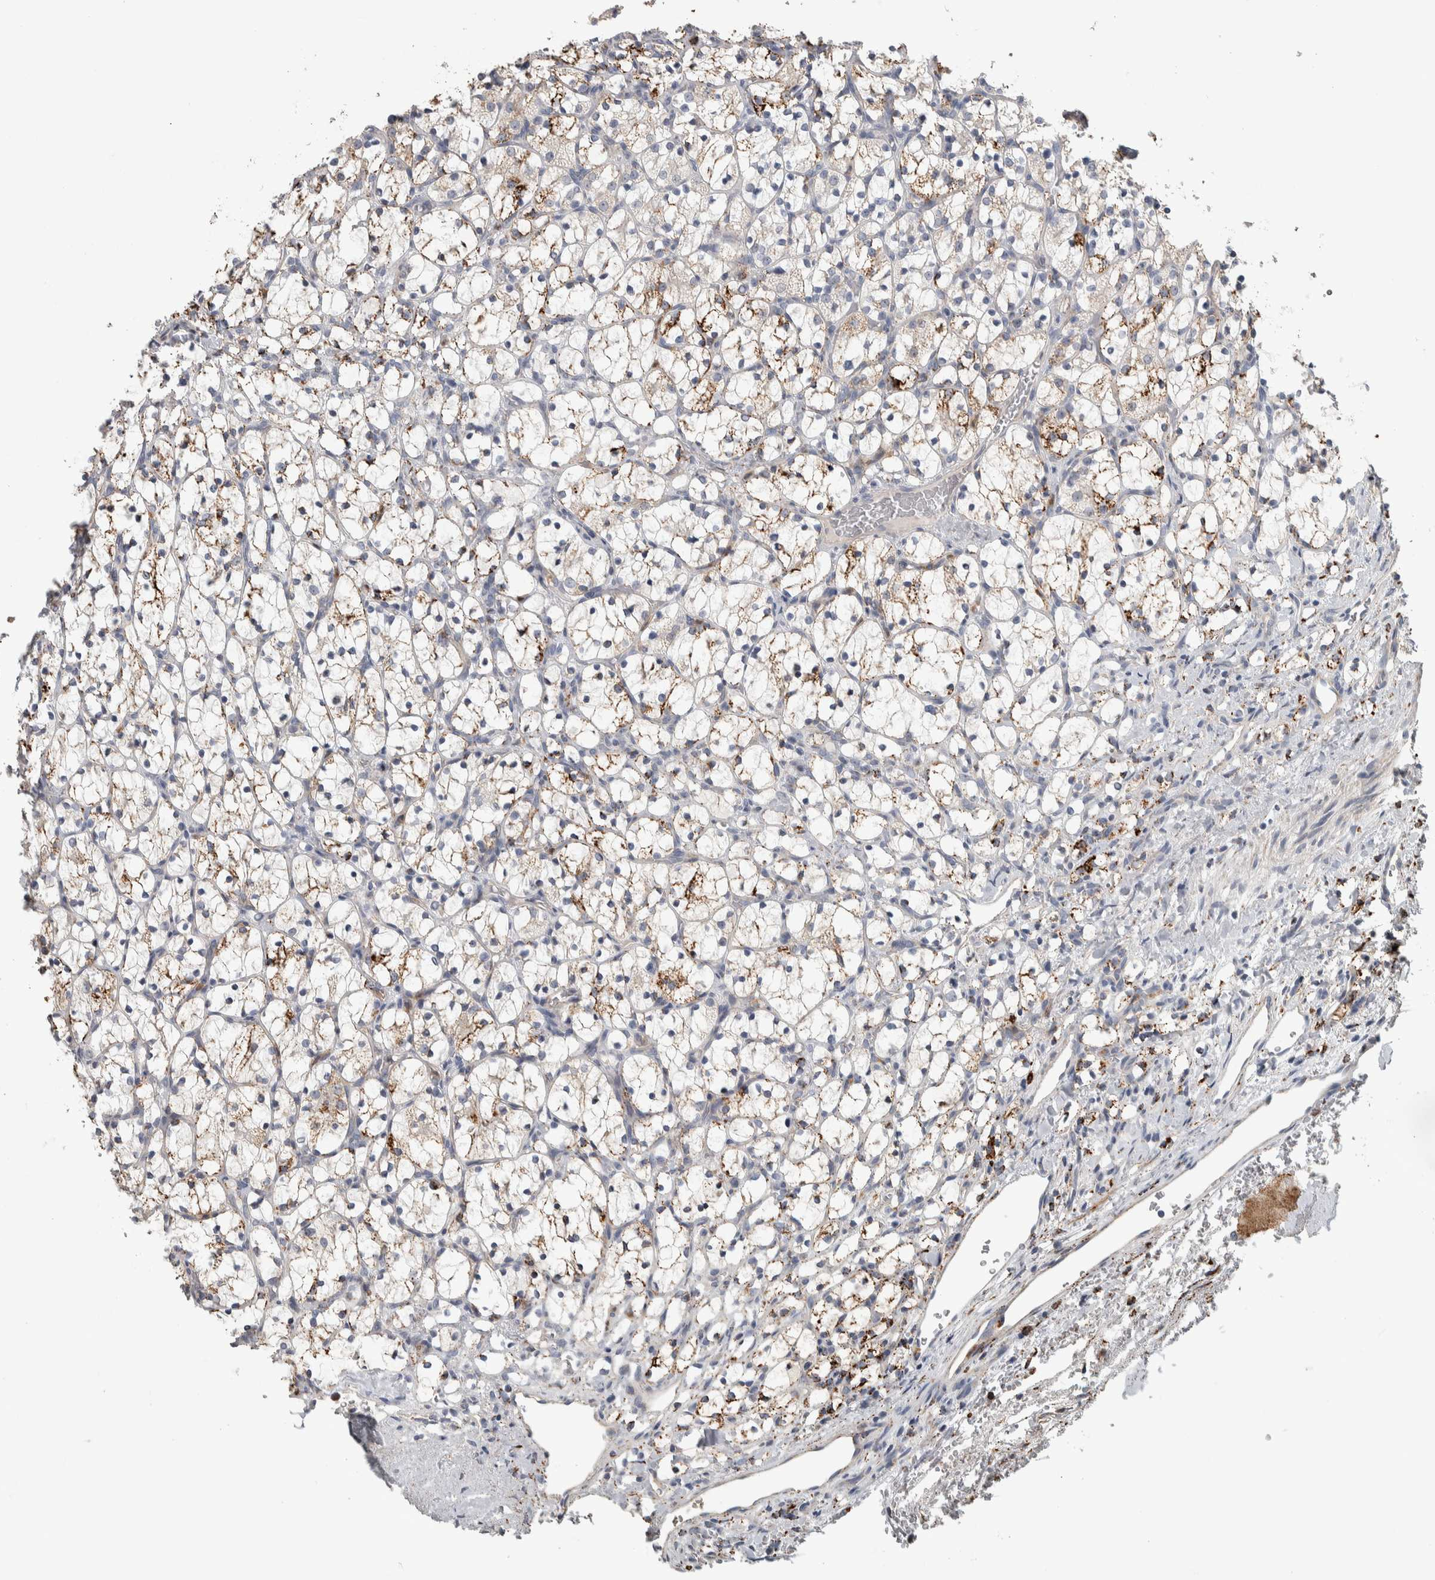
{"staining": {"intensity": "strong", "quantity": "<25%", "location": "cytoplasmic/membranous"}, "tissue": "renal cancer", "cell_type": "Tumor cells", "image_type": "cancer", "snomed": [{"axis": "morphology", "description": "Adenocarcinoma, NOS"}, {"axis": "topography", "description": "Kidney"}], "caption": "A medium amount of strong cytoplasmic/membranous staining is appreciated in about <25% of tumor cells in renal cancer tissue. (Brightfield microscopy of DAB IHC at high magnification).", "gene": "FAM78A", "patient": {"sex": "female", "age": 69}}